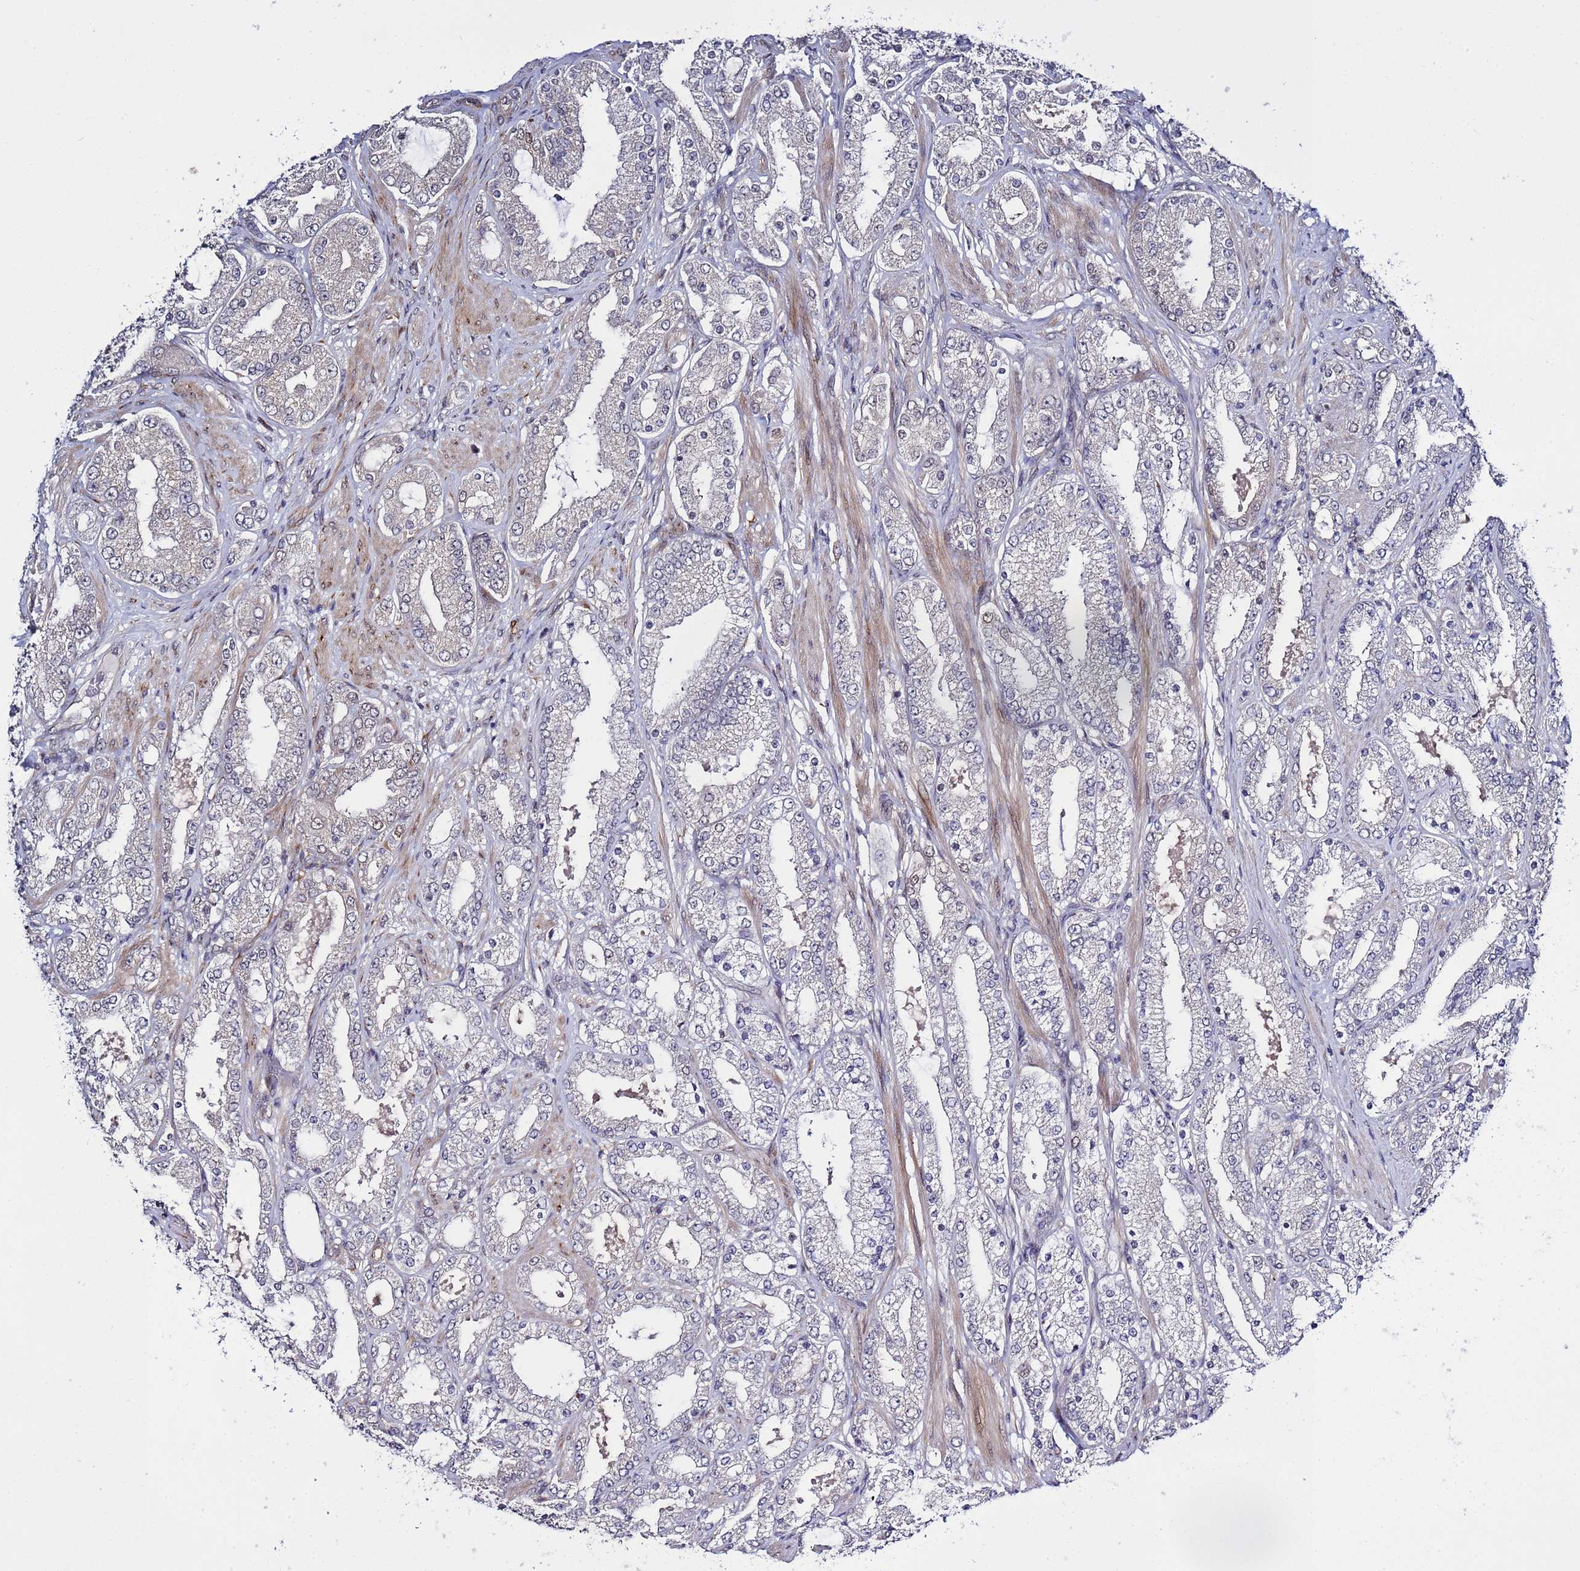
{"staining": {"intensity": "negative", "quantity": "none", "location": "none"}, "tissue": "prostate cancer", "cell_type": "Tumor cells", "image_type": "cancer", "snomed": [{"axis": "morphology", "description": "Adenocarcinoma, High grade"}, {"axis": "topography", "description": "Prostate"}], "caption": "There is no significant expression in tumor cells of high-grade adenocarcinoma (prostate).", "gene": "POLR2D", "patient": {"sex": "male", "age": 68}}